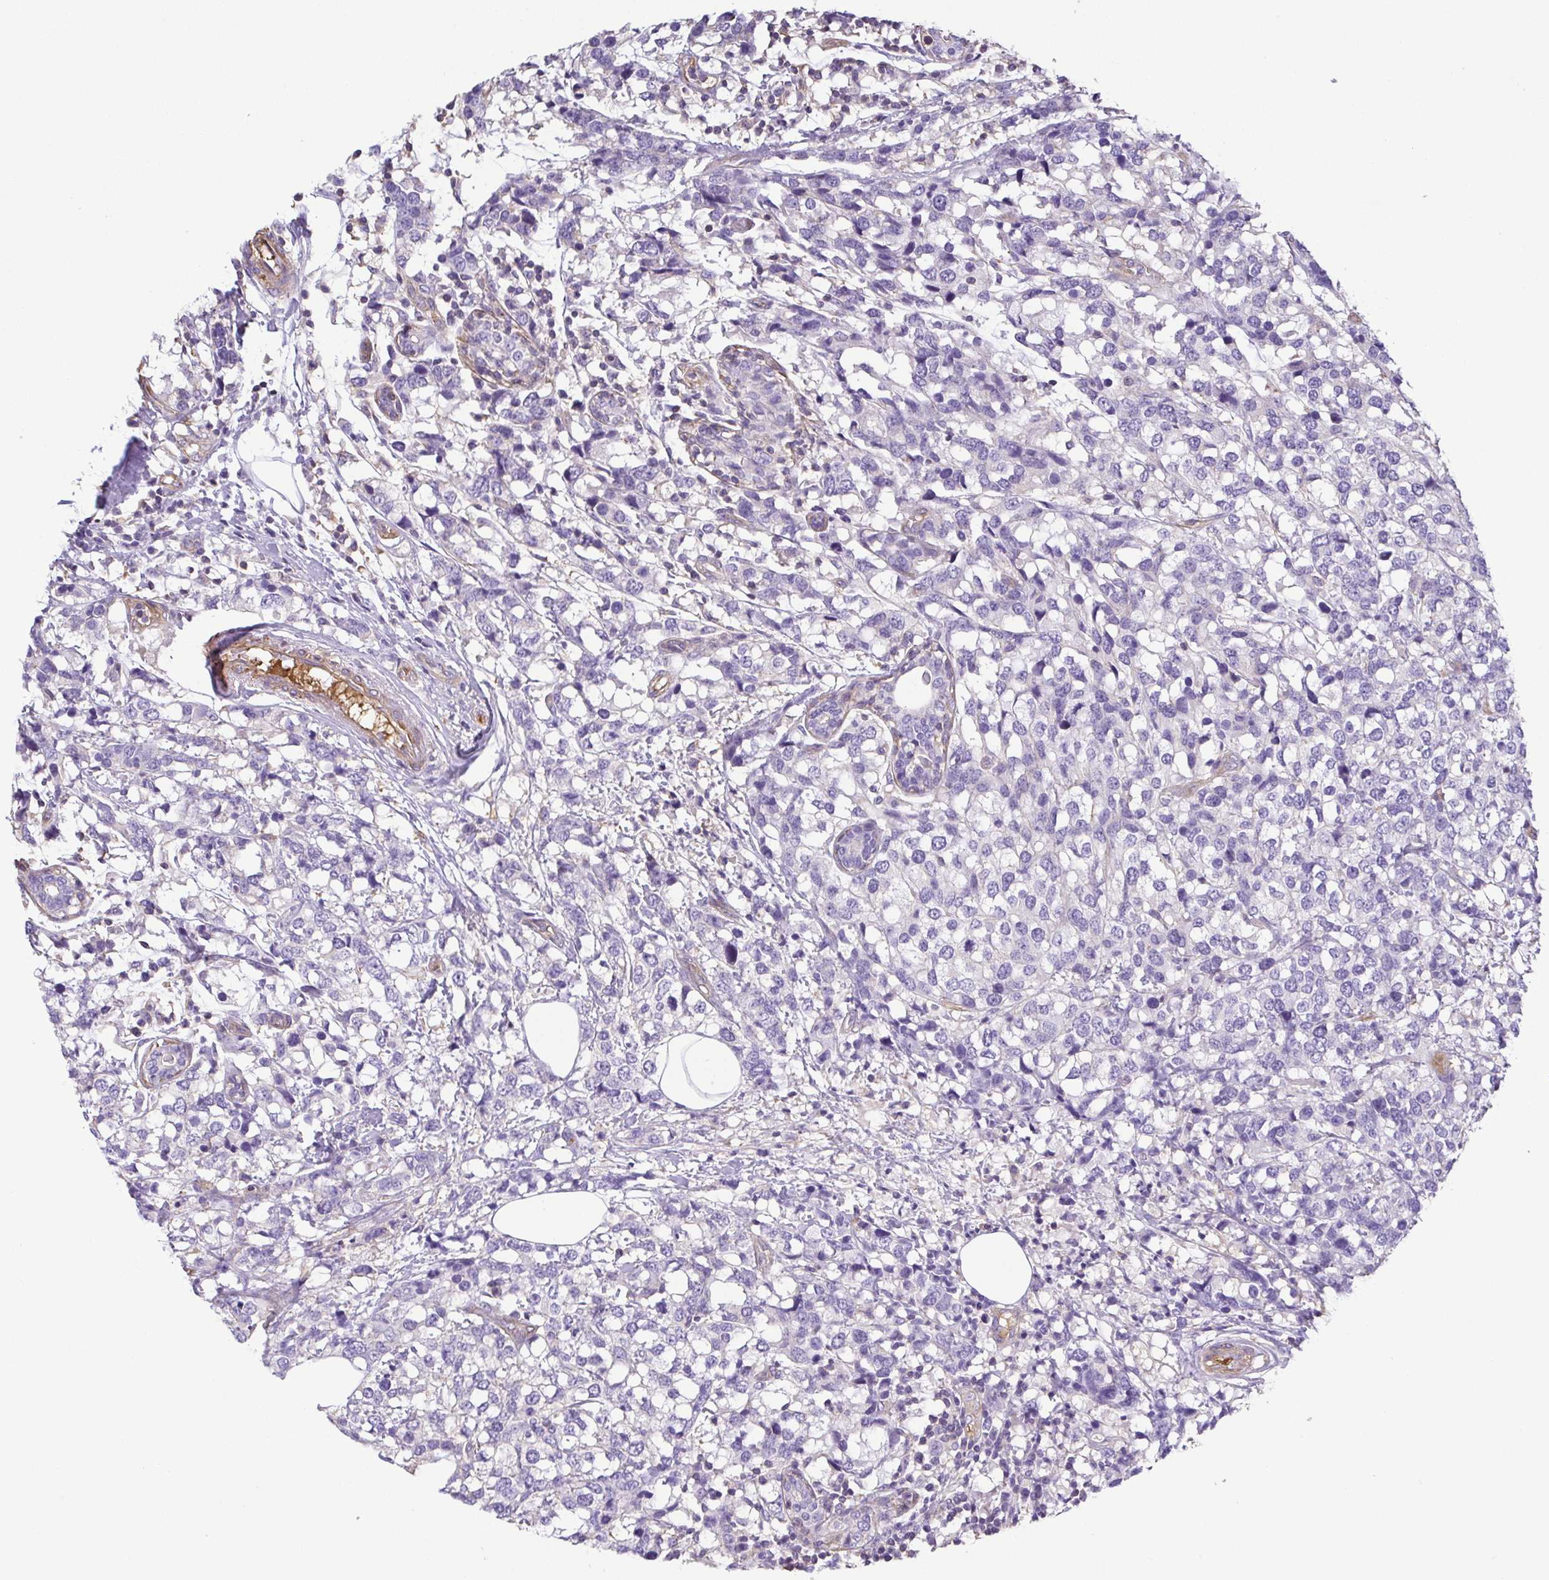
{"staining": {"intensity": "negative", "quantity": "none", "location": "none"}, "tissue": "breast cancer", "cell_type": "Tumor cells", "image_type": "cancer", "snomed": [{"axis": "morphology", "description": "Lobular carcinoma"}, {"axis": "topography", "description": "Breast"}], "caption": "Image shows no significant protein positivity in tumor cells of breast lobular carcinoma.", "gene": "MYL6", "patient": {"sex": "female", "age": 59}}